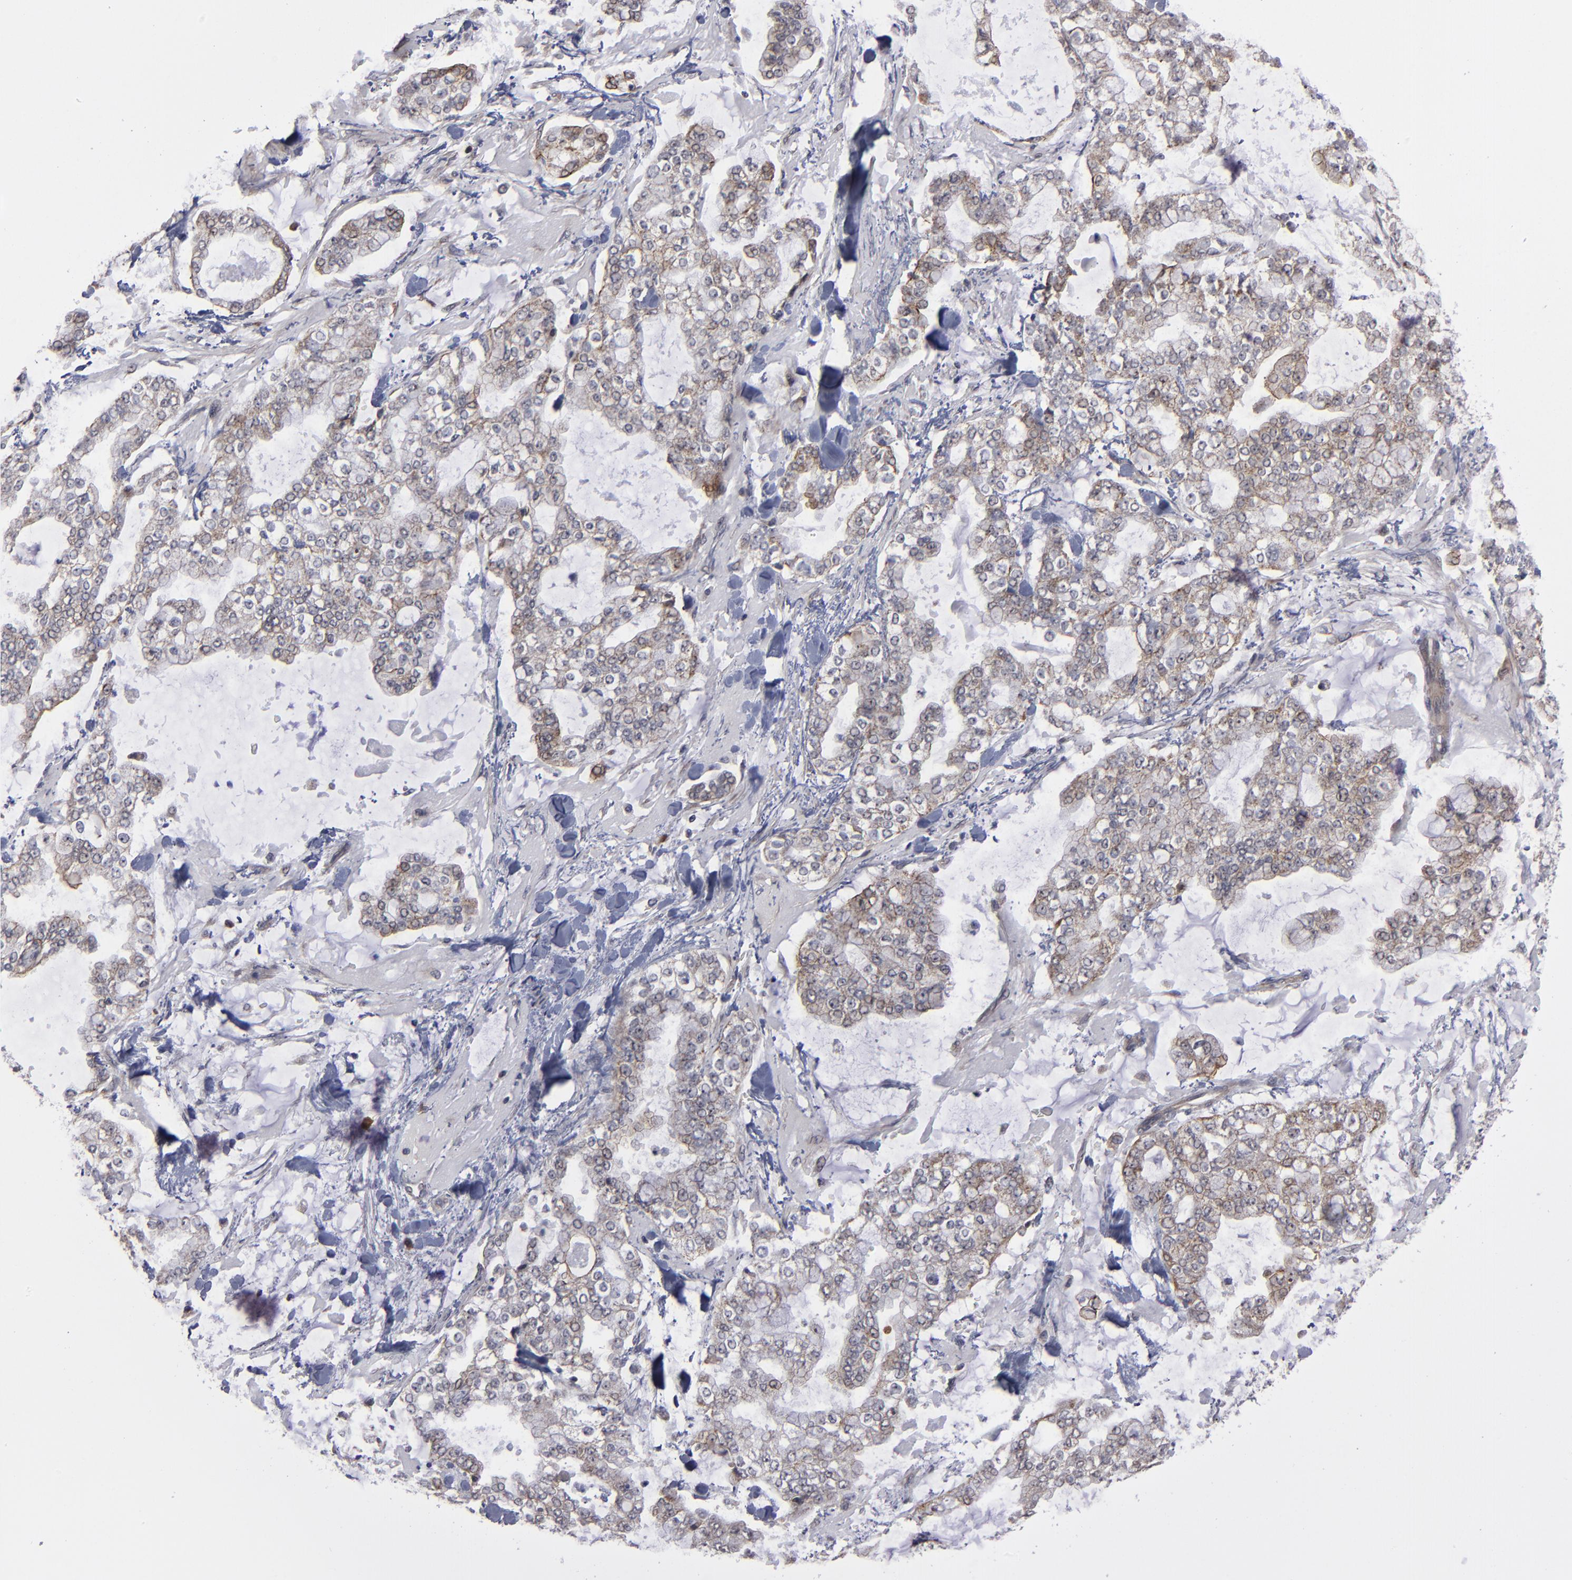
{"staining": {"intensity": "weak", "quantity": "25%-75%", "location": "cytoplasmic/membranous"}, "tissue": "stomach cancer", "cell_type": "Tumor cells", "image_type": "cancer", "snomed": [{"axis": "morphology", "description": "Normal tissue, NOS"}, {"axis": "morphology", "description": "Adenocarcinoma, NOS"}, {"axis": "topography", "description": "Stomach, upper"}, {"axis": "topography", "description": "Stomach"}], "caption": "A brown stain highlights weak cytoplasmic/membranous expression of a protein in stomach cancer tumor cells. The protein is stained brown, and the nuclei are stained in blue (DAB IHC with brightfield microscopy, high magnification).", "gene": "GLCCI1", "patient": {"sex": "male", "age": 76}}